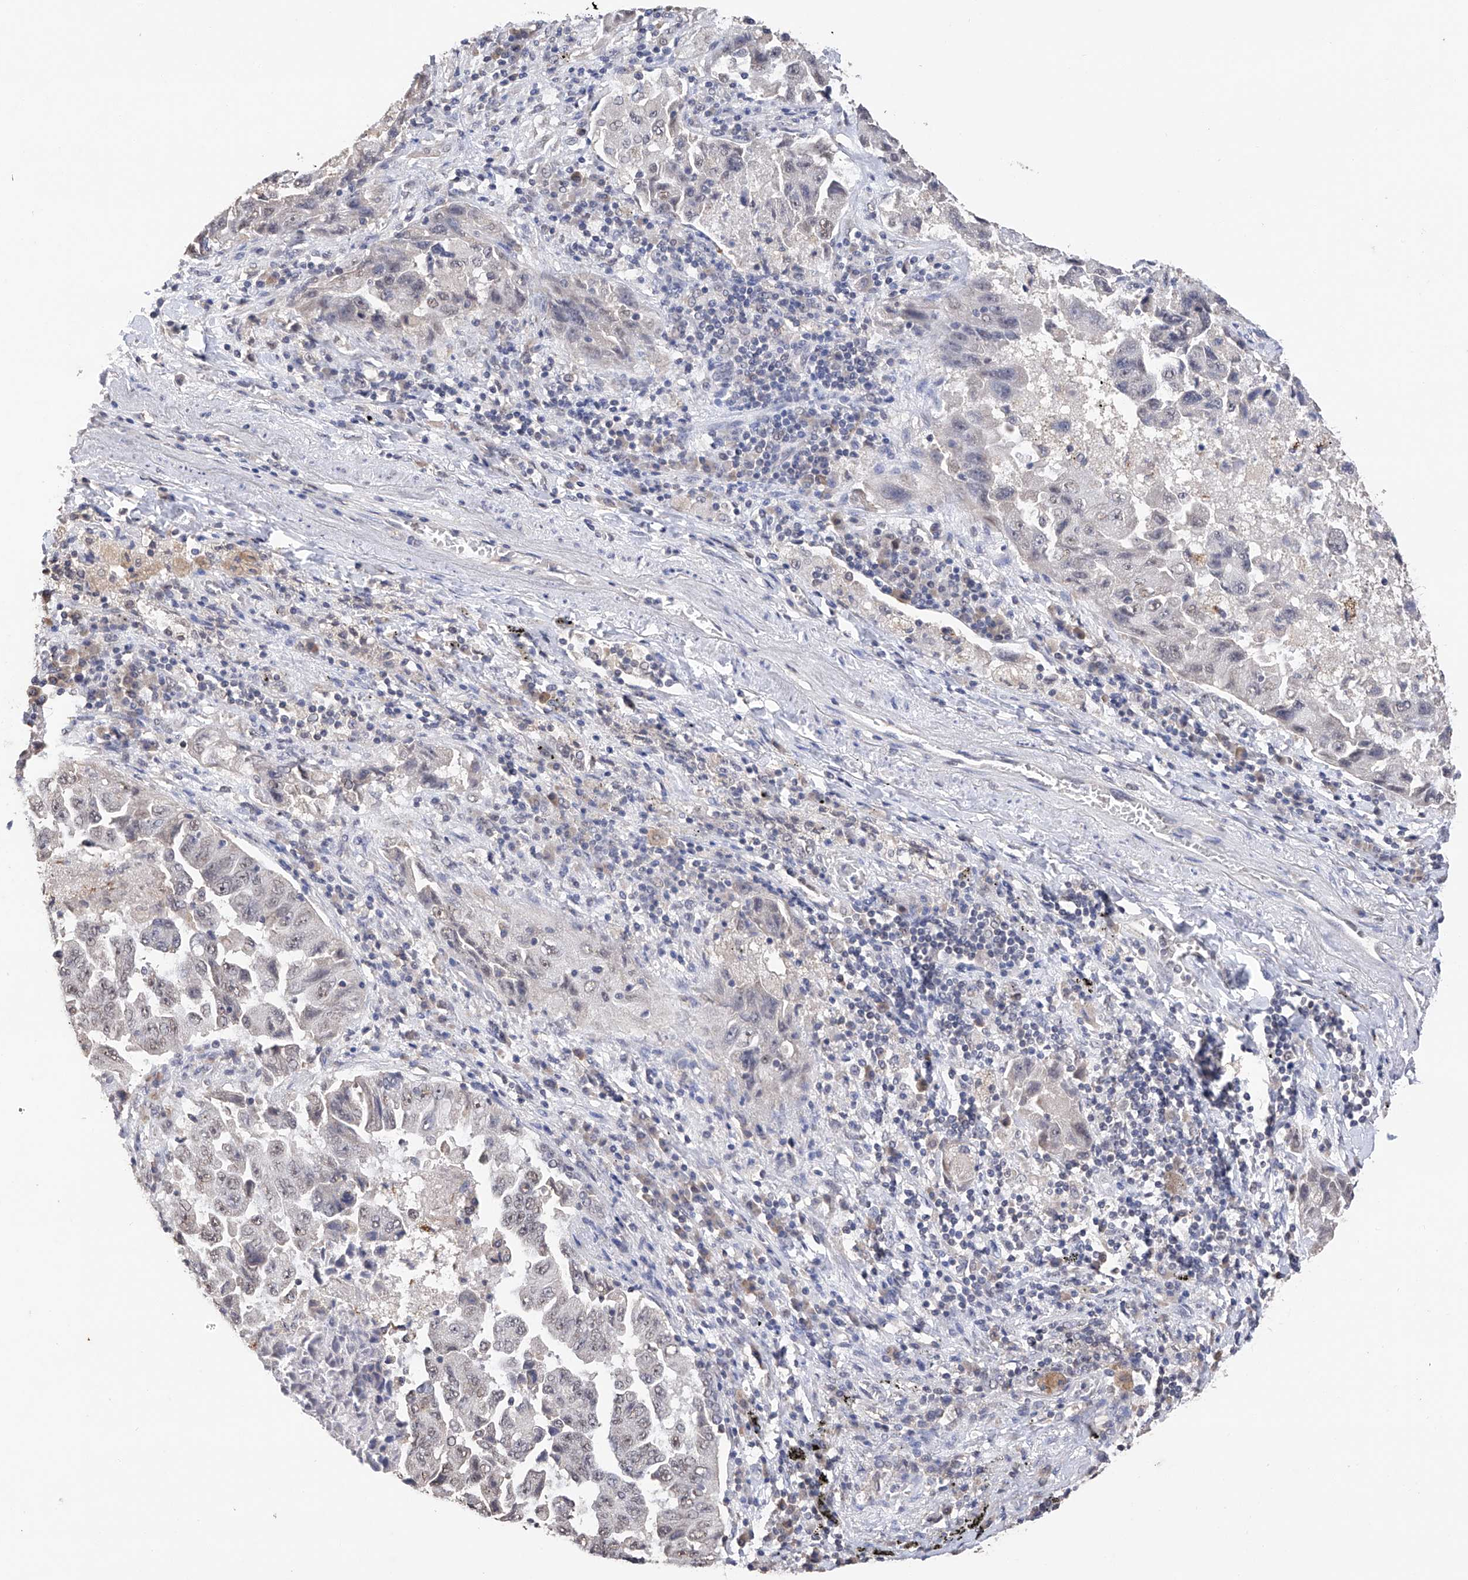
{"staining": {"intensity": "weak", "quantity": "<25%", "location": "nuclear"}, "tissue": "lung cancer", "cell_type": "Tumor cells", "image_type": "cancer", "snomed": [{"axis": "morphology", "description": "Adenocarcinoma, NOS"}, {"axis": "topography", "description": "Lung"}], "caption": "This is a histopathology image of immunohistochemistry (IHC) staining of lung adenocarcinoma, which shows no staining in tumor cells. (Immunohistochemistry, brightfield microscopy, high magnification).", "gene": "DMAP1", "patient": {"sex": "female", "age": 51}}